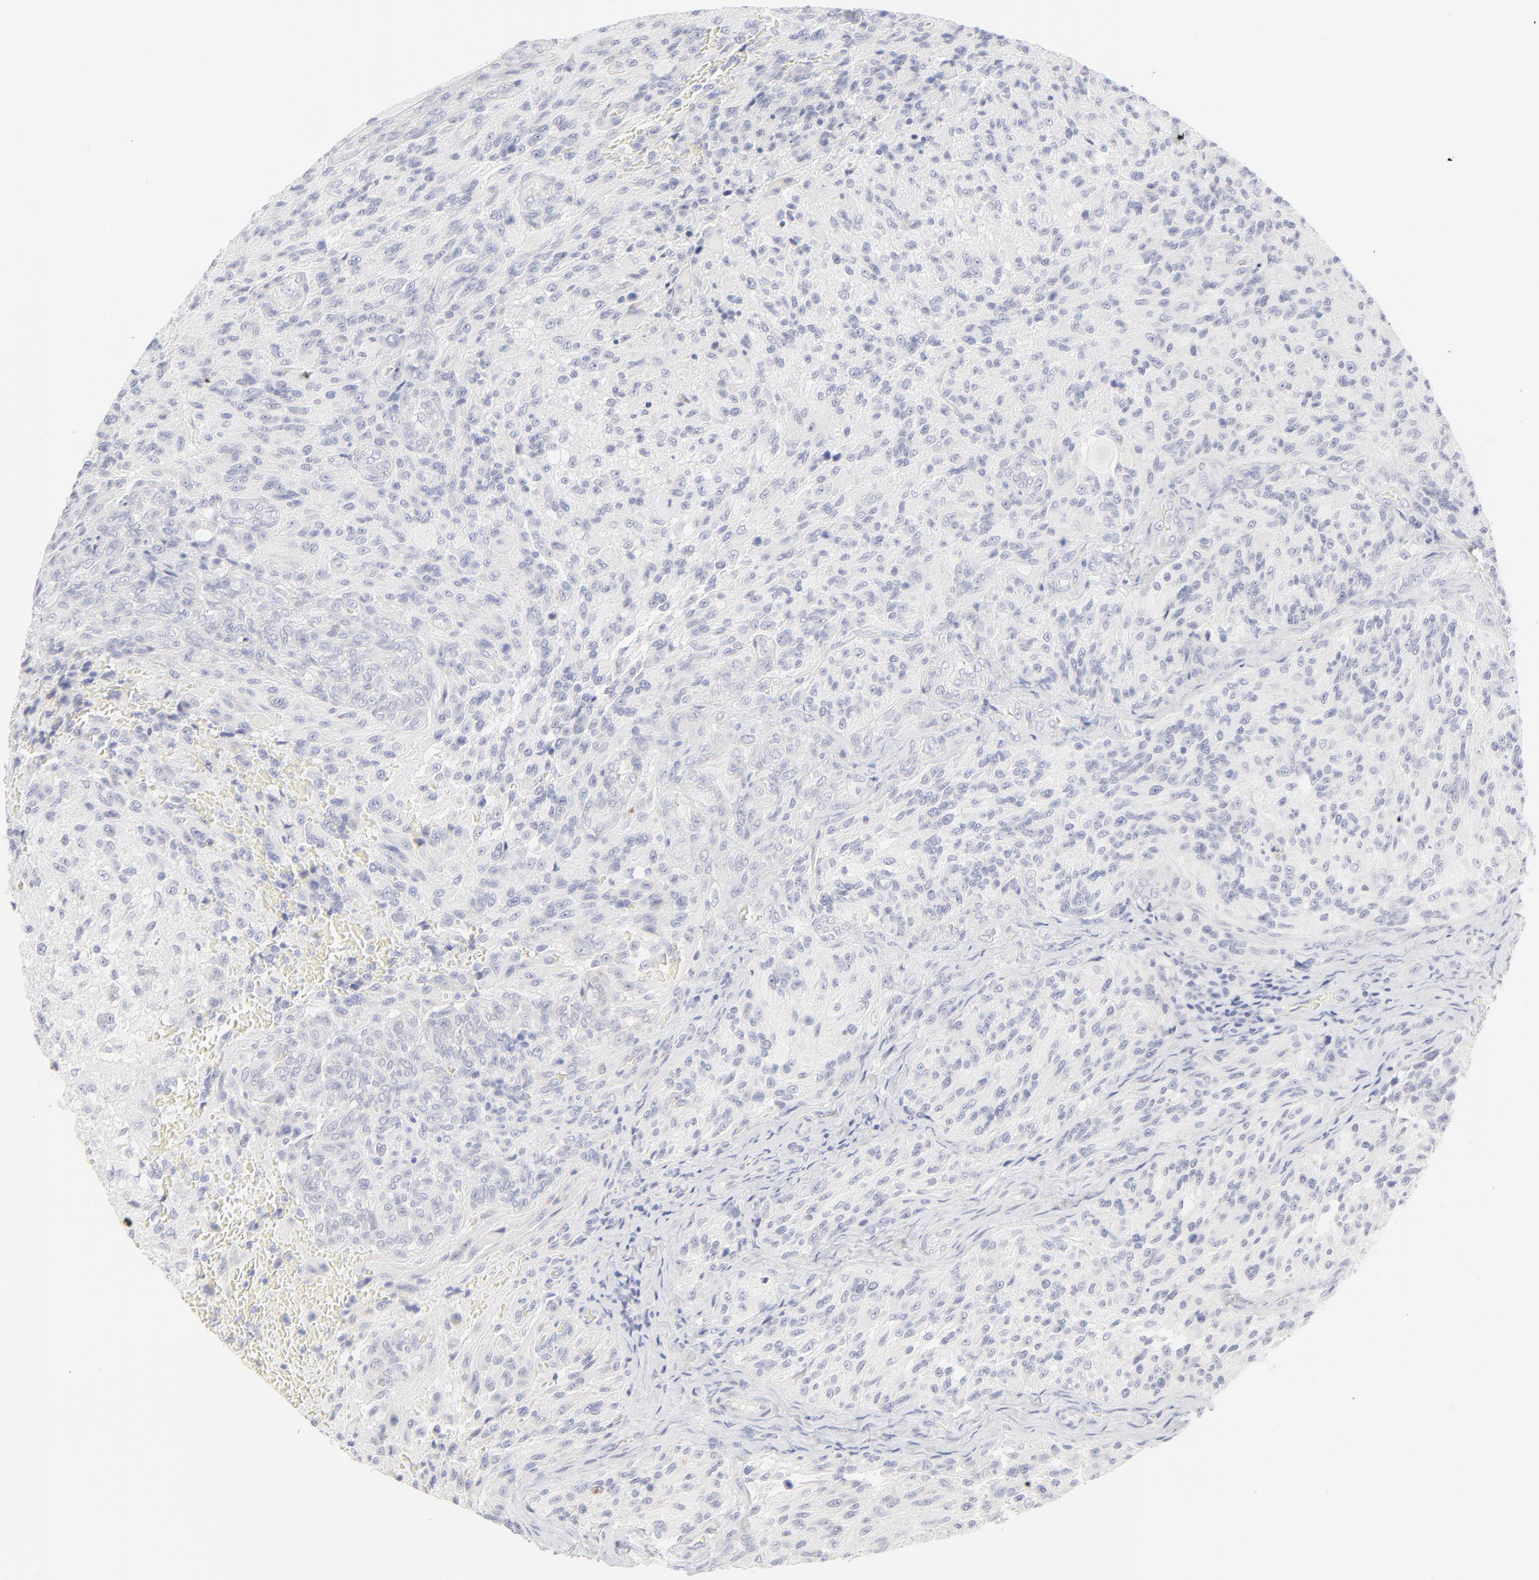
{"staining": {"intensity": "negative", "quantity": "none", "location": "none"}, "tissue": "glioma", "cell_type": "Tumor cells", "image_type": "cancer", "snomed": [{"axis": "morphology", "description": "Normal tissue, NOS"}, {"axis": "morphology", "description": "Glioma, malignant, High grade"}, {"axis": "topography", "description": "Cerebral cortex"}], "caption": "This is a histopathology image of immunohistochemistry staining of glioma, which shows no positivity in tumor cells.", "gene": "NPNT", "patient": {"sex": "male", "age": 56}}